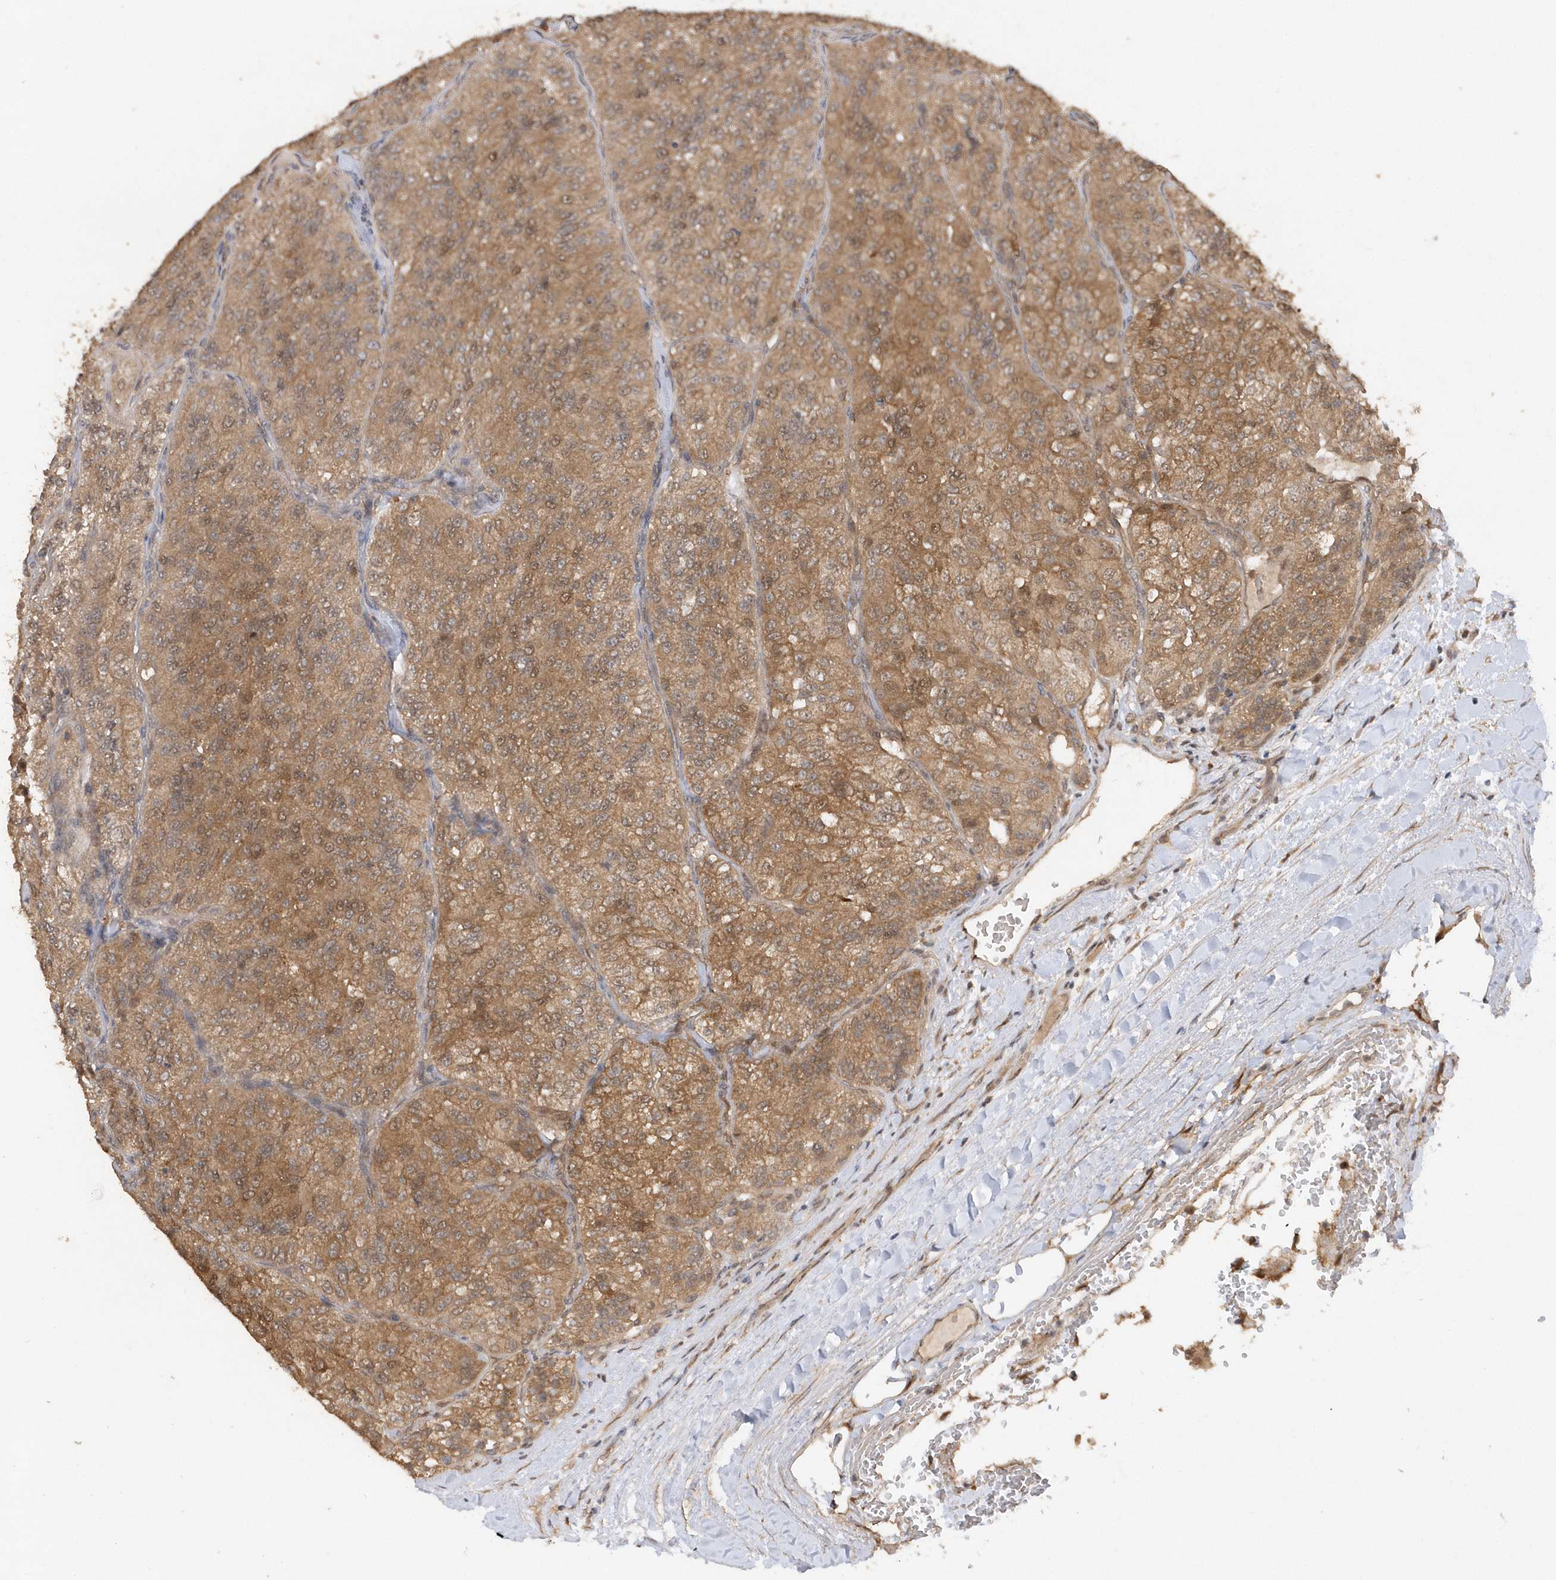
{"staining": {"intensity": "moderate", "quantity": ">75%", "location": "cytoplasmic/membranous"}, "tissue": "renal cancer", "cell_type": "Tumor cells", "image_type": "cancer", "snomed": [{"axis": "morphology", "description": "Adenocarcinoma, NOS"}, {"axis": "topography", "description": "Kidney"}], "caption": "A brown stain labels moderate cytoplasmic/membranous expression of a protein in adenocarcinoma (renal) tumor cells.", "gene": "RPE", "patient": {"sex": "female", "age": 63}}